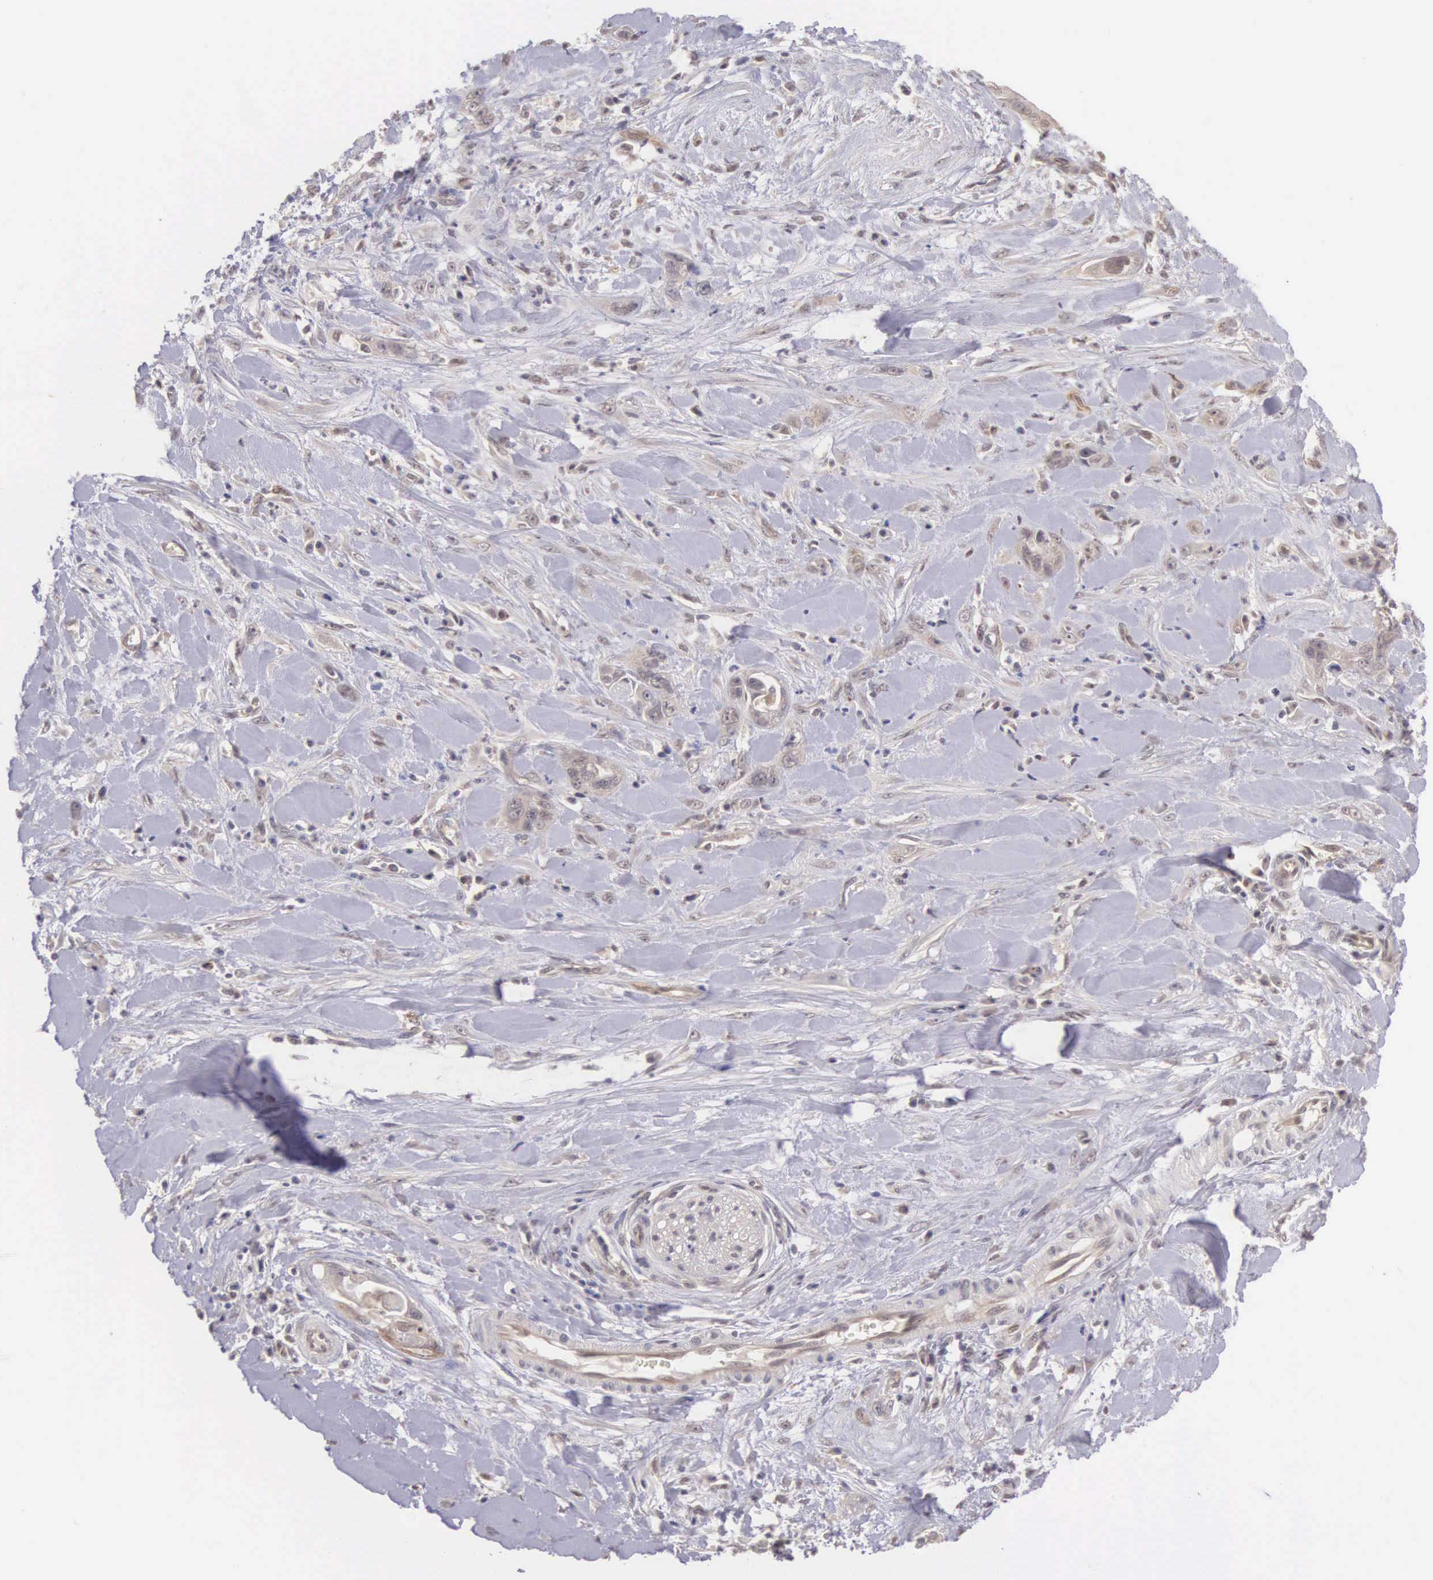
{"staining": {"intensity": "weak", "quantity": ">75%", "location": "cytoplasmic/membranous"}, "tissue": "pancreatic cancer", "cell_type": "Tumor cells", "image_type": "cancer", "snomed": [{"axis": "morphology", "description": "Adenocarcinoma, NOS"}, {"axis": "topography", "description": "Pancreas"}], "caption": "Protein analysis of pancreatic adenocarcinoma tissue exhibits weak cytoplasmic/membranous positivity in about >75% of tumor cells.", "gene": "VASH1", "patient": {"sex": "male", "age": 69}}